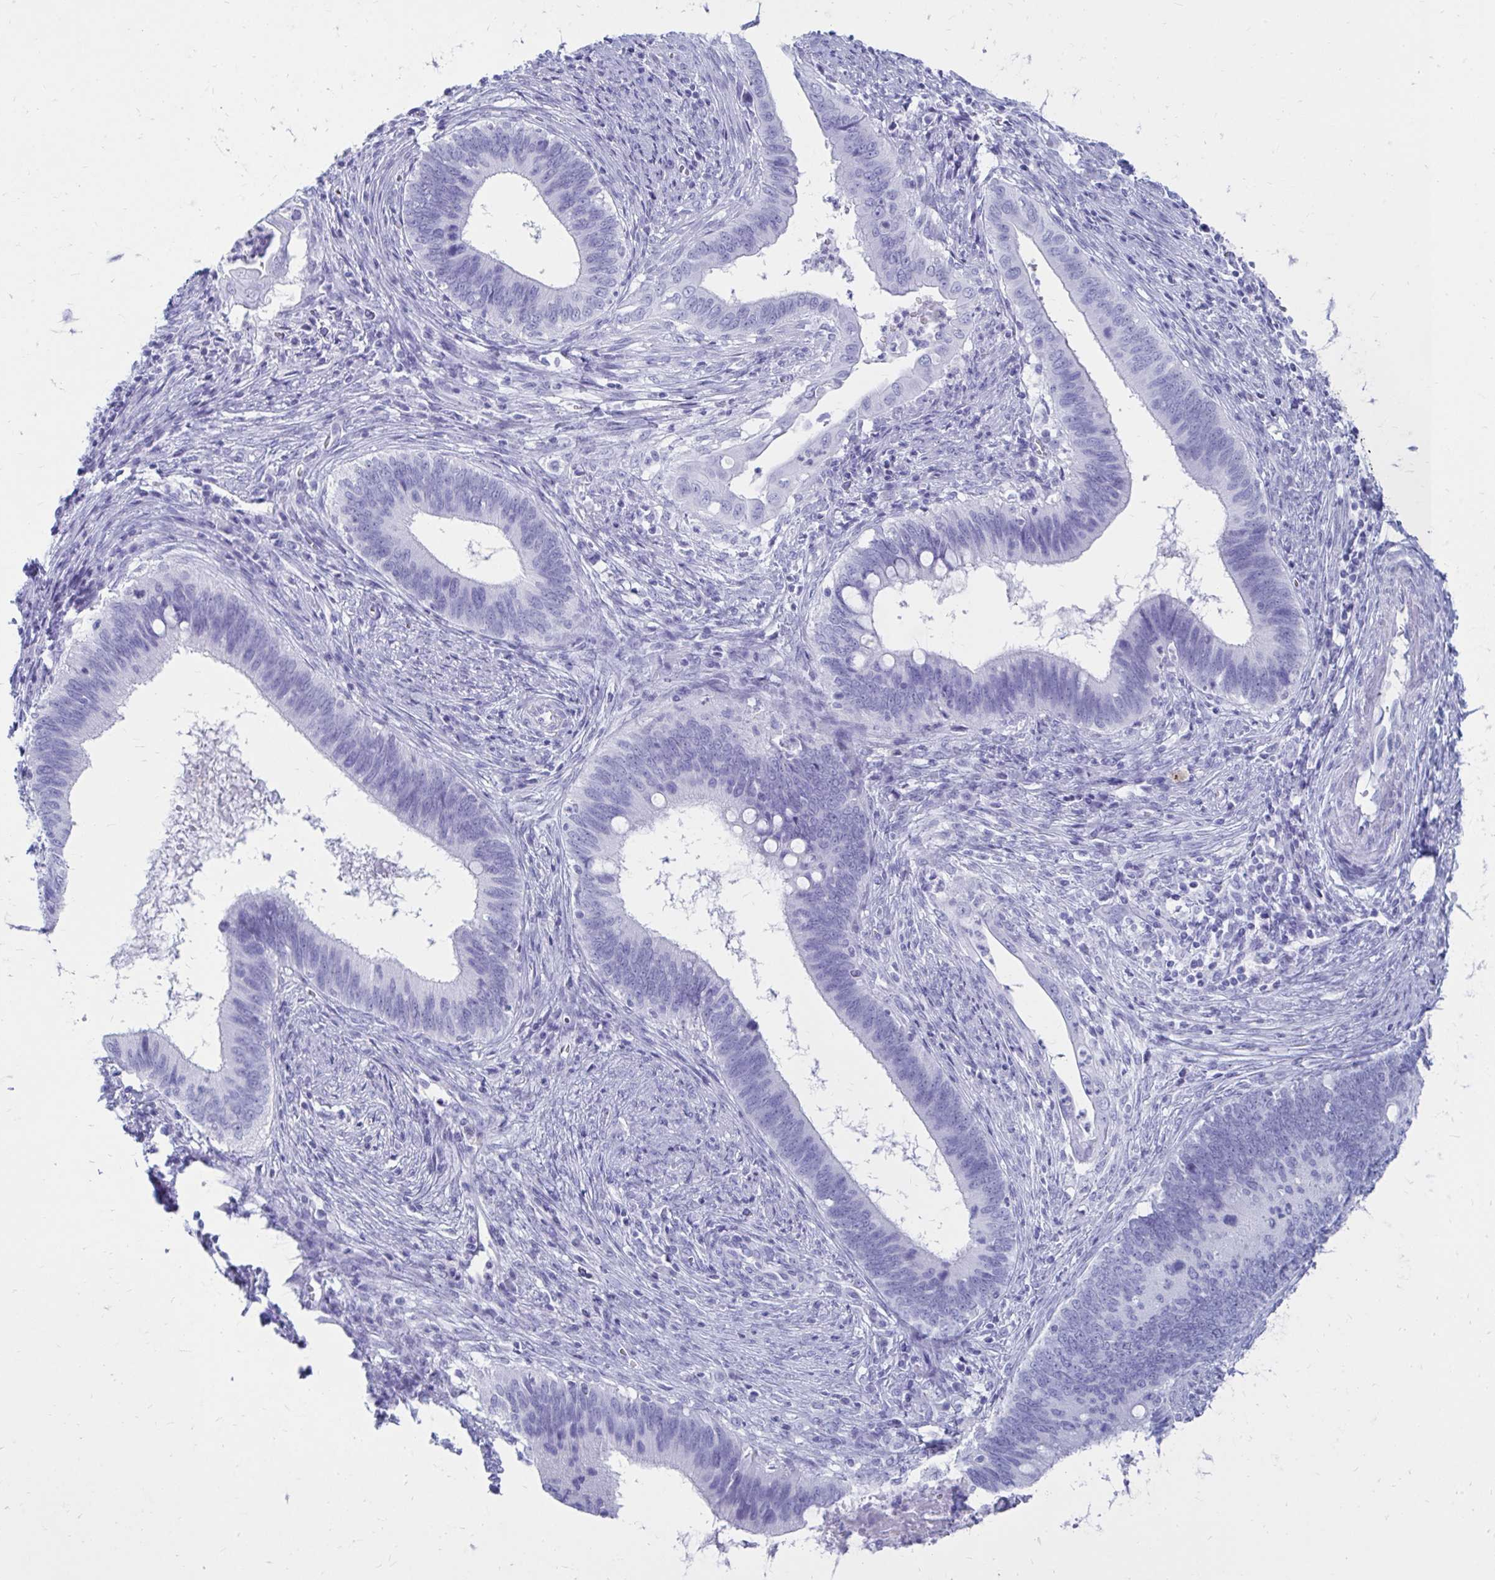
{"staining": {"intensity": "negative", "quantity": "none", "location": "none"}, "tissue": "cervical cancer", "cell_type": "Tumor cells", "image_type": "cancer", "snomed": [{"axis": "morphology", "description": "Adenocarcinoma, NOS"}, {"axis": "topography", "description": "Cervix"}], "caption": "Micrograph shows no significant protein staining in tumor cells of cervical adenocarcinoma. The staining is performed using DAB brown chromogen with nuclei counter-stained in using hematoxylin.", "gene": "OR10R2", "patient": {"sex": "female", "age": 42}}